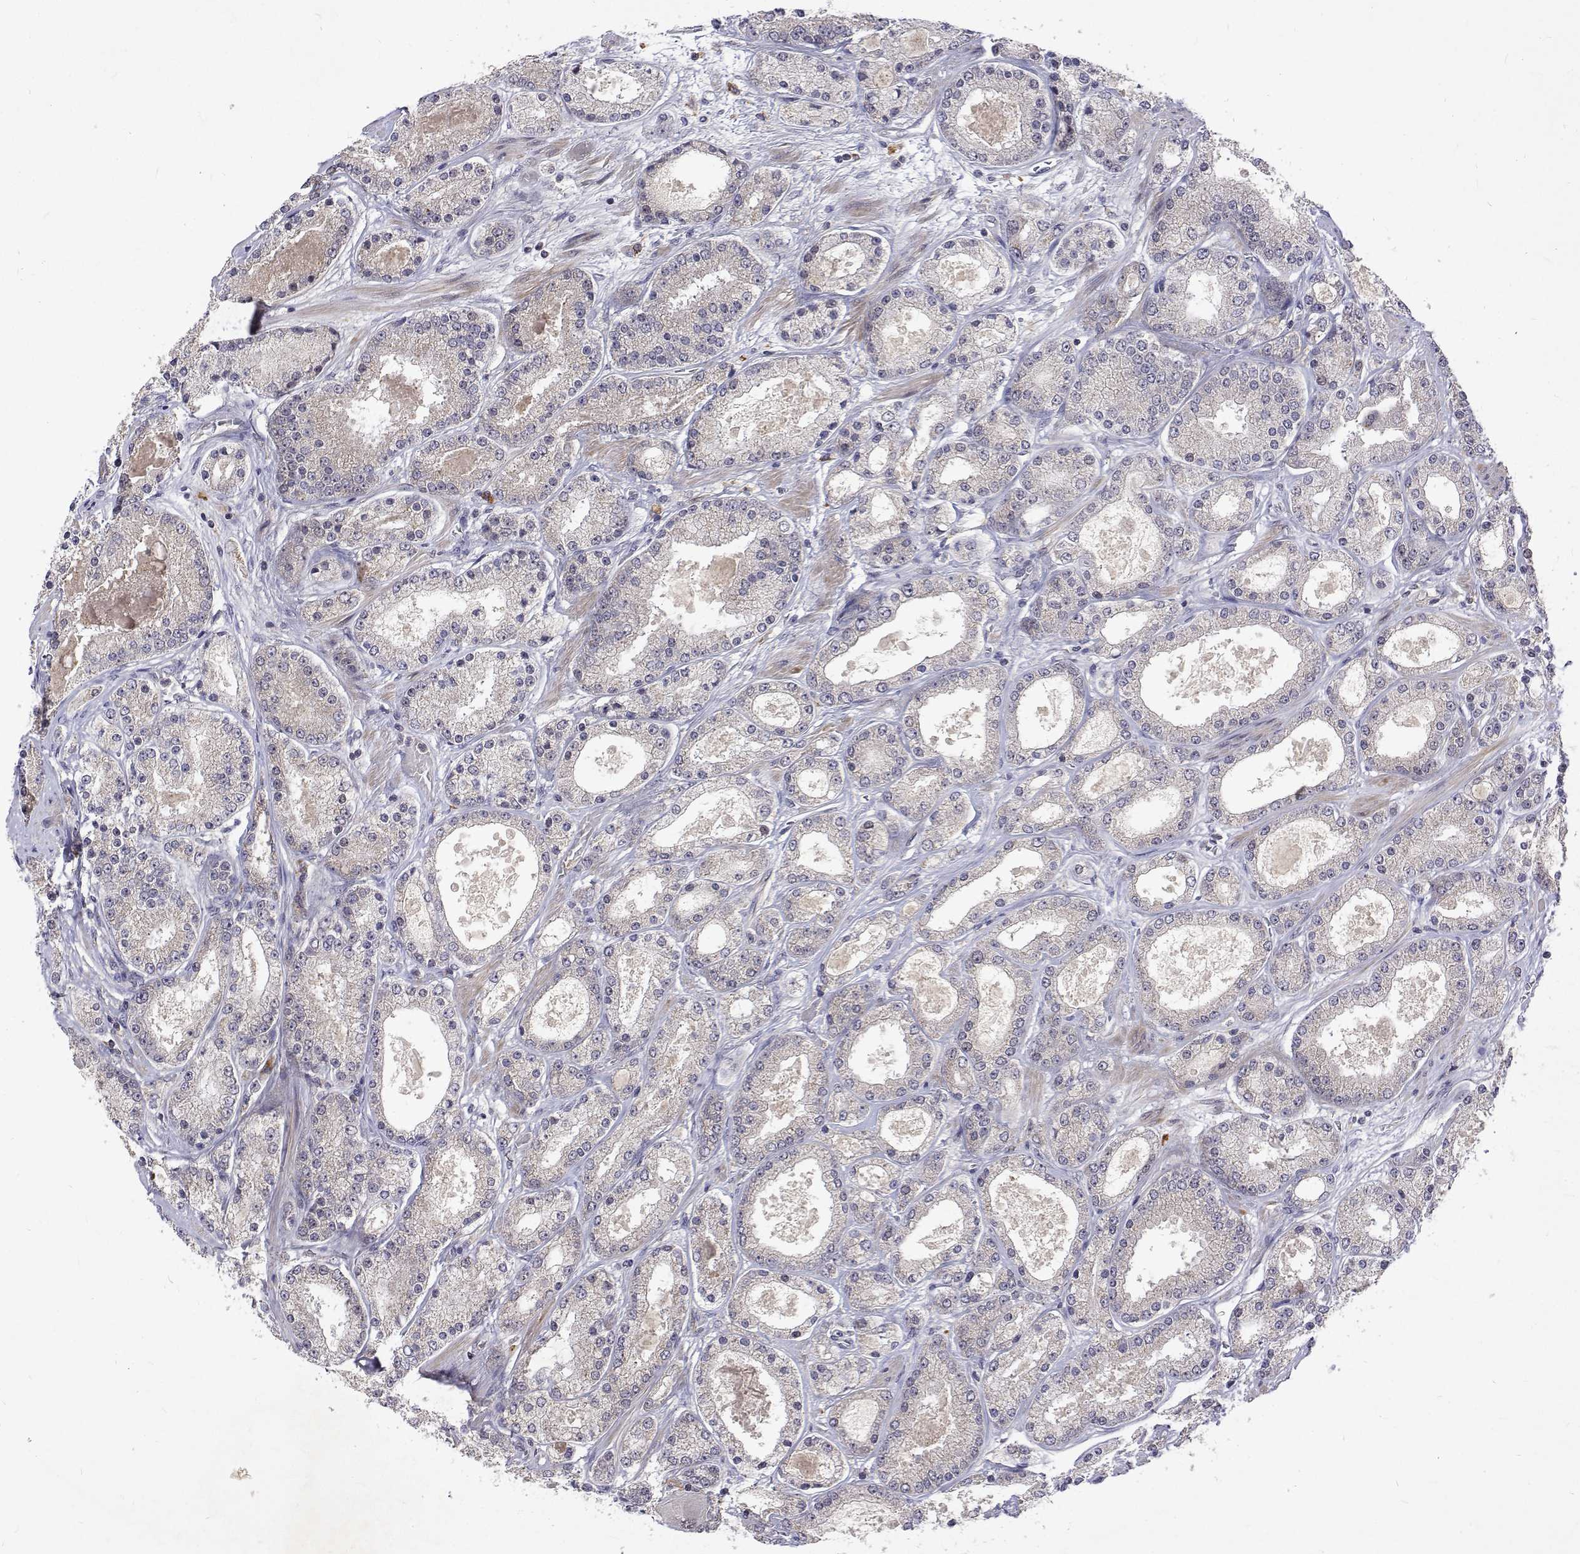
{"staining": {"intensity": "negative", "quantity": "none", "location": "none"}, "tissue": "prostate cancer", "cell_type": "Tumor cells", "image_type": "cancer", "snomed": [{"axis": "morphology", "description": "Adenocarcinoma, High grade"}, {"axis": "topography", "description": "Prostate"}], "caption": "Human prostate adenocarcinoma (high-grade) stained for a protein using immunohistochemistry demonstrates no positivity in tumor cells.", "gene": "ALKBH8", "patient": {"sex": "male", "age": 67}}